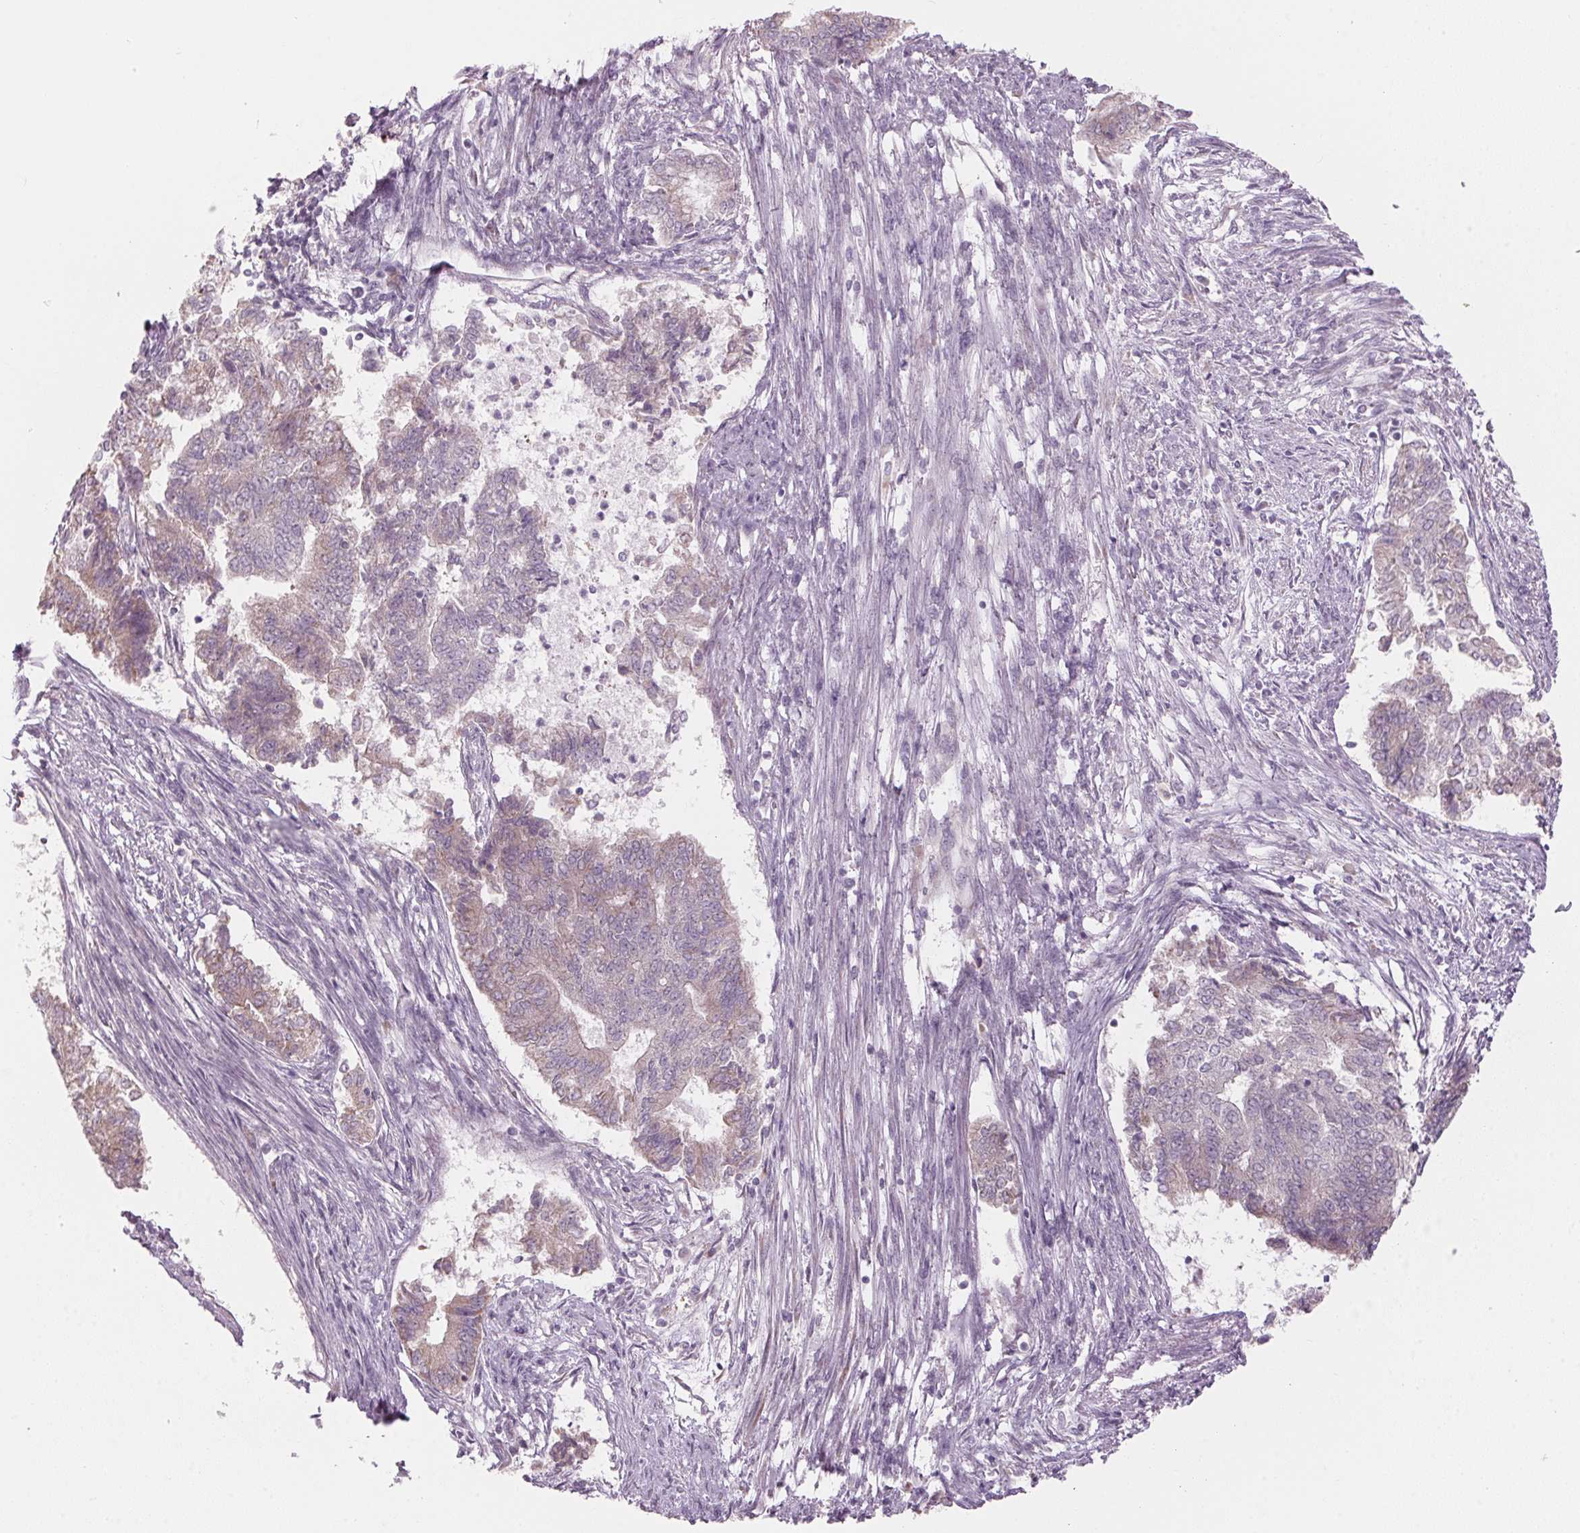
{"staining": {"intensity": "weak", "quantity": "<25%", "location": "cytoplasmic/membranous"}, "tissue": "endometrial cancer", "cell_type": "Tumor cells", "image_type": "cancer", "snomed": [{"axis": "morphology", "description": "Adenocarcinoma, NOS"}, {"axis": "topography", "description": "Endometrium"}], "caption": "An immunohistochemistry (IHC) photomicrograph of endometrial adenocarcinoma is shown. There is no staining in tumor cells of endometrial adenocarcinoma.", "gene": "GNMT", "patient": {"sex": "female", "age": 65}}